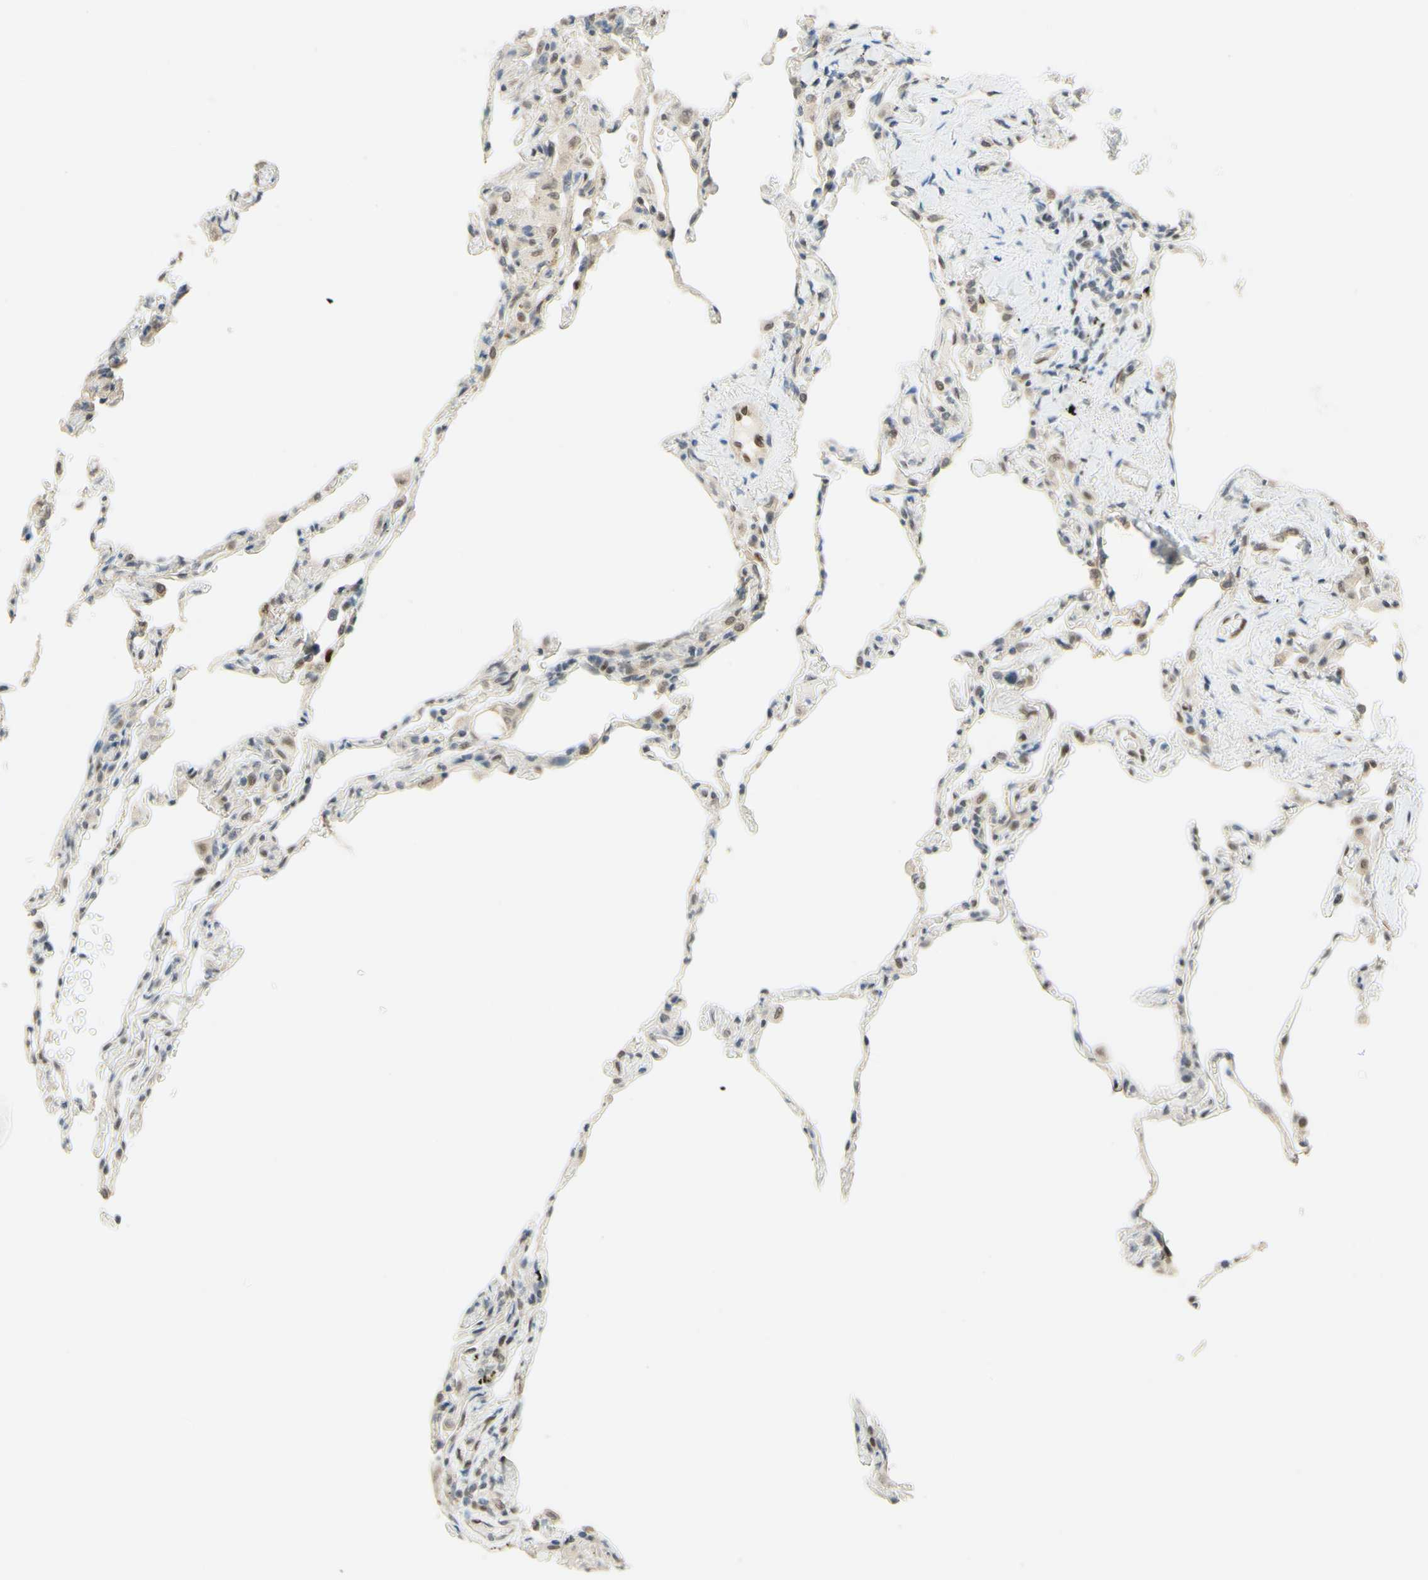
{"staining": {"intensity": "weak", "quantity": "25%-75%", "location": "cytoplasmic/membranous,nuclear"}, "tissue": "lung", "cell_type": "Alveolar cells", "image_type": "normal", "snomed": [{"axis": "morphology", "description": "Normal tissue, NOS"}, {"axis": "topography", "description": "Lung"}], "caption": "Approximately 25%-75% of alveolar cells in unremarkable lung exhibit weak cytoplasmic/membranous,nuclear protein staining as visualized by brown immunohistochemical staining.", "gene": "POLB", "patient": {"sex": "male", "age": 59}}